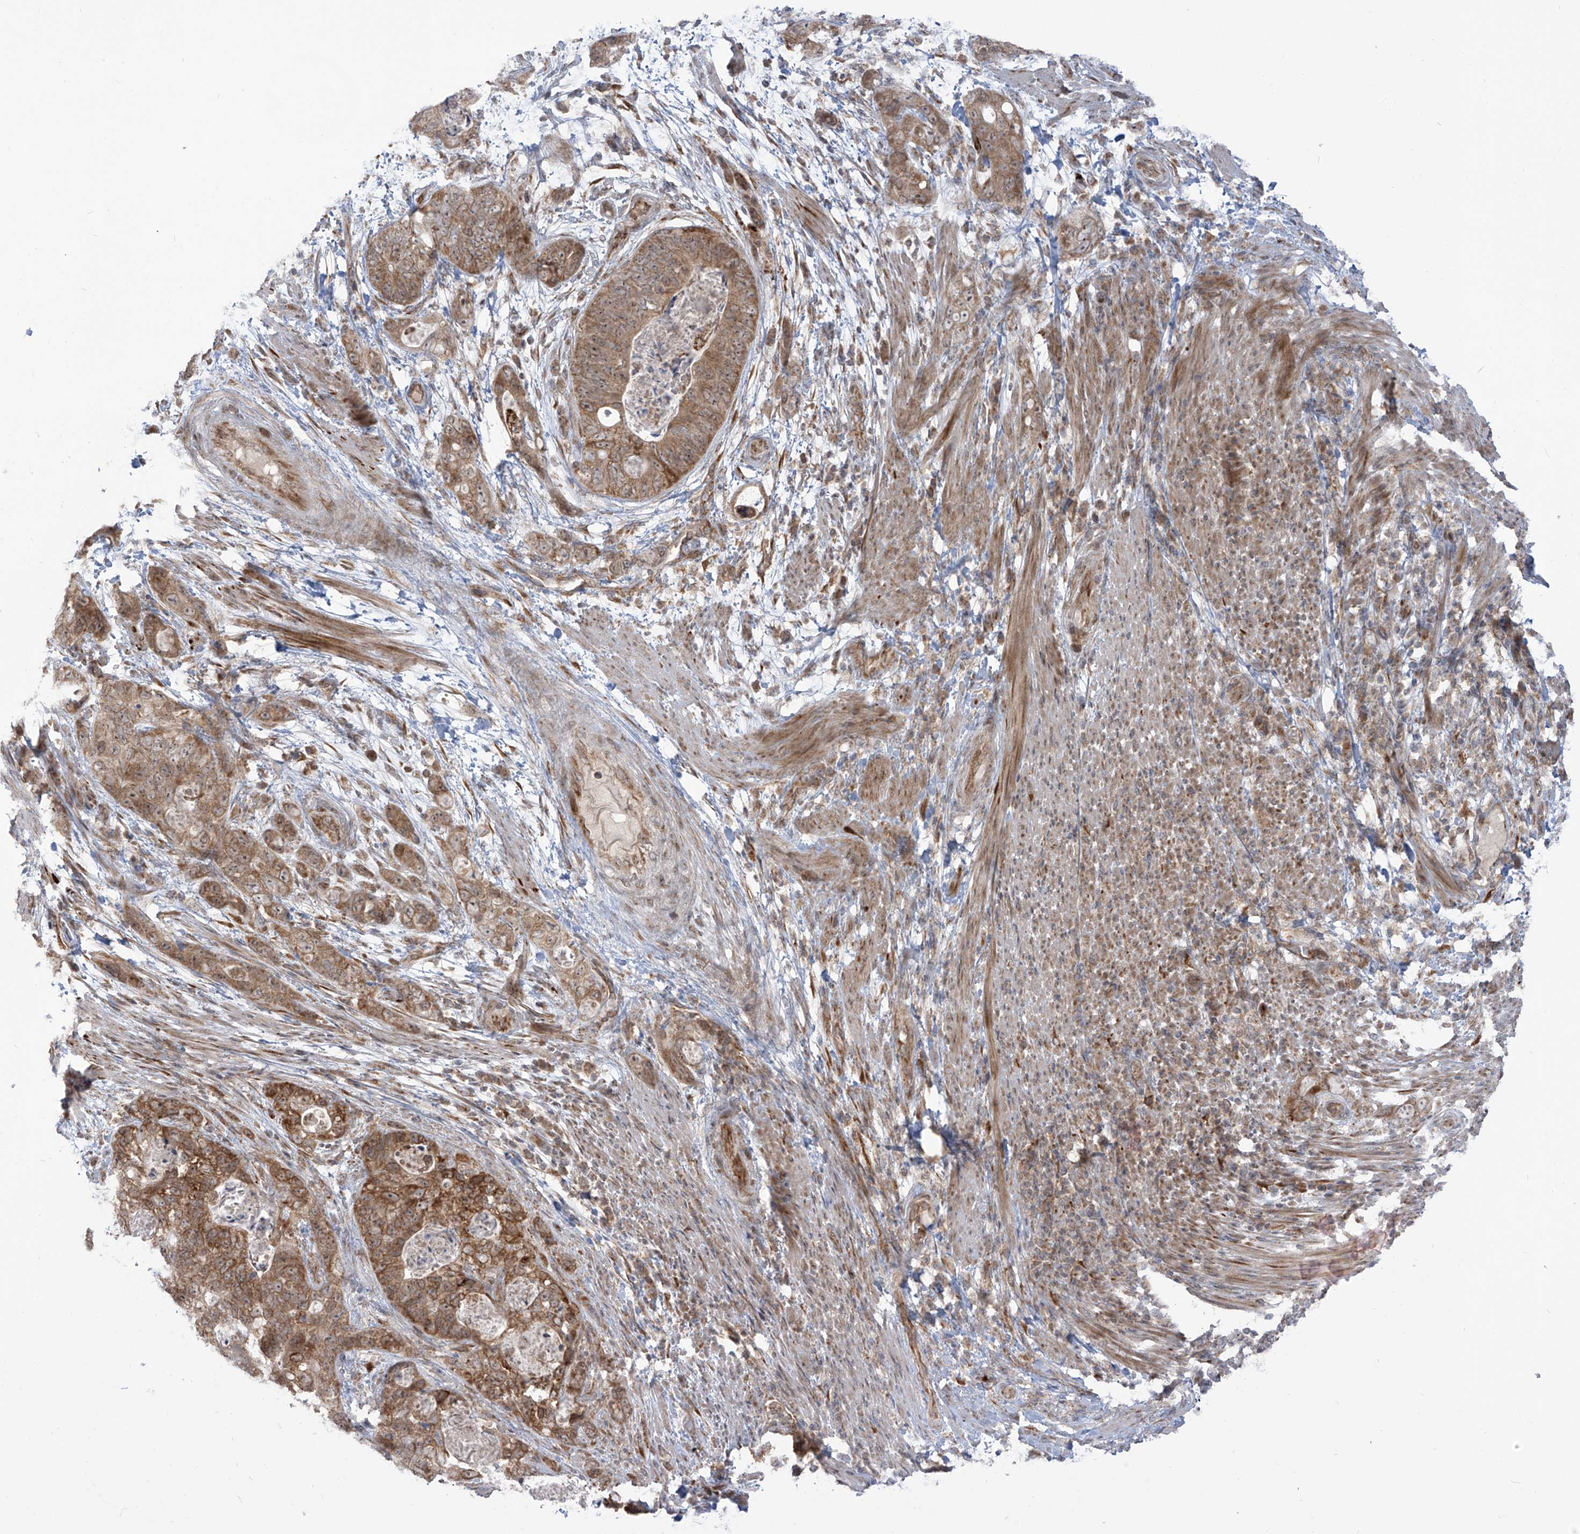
{"staining": {"intensity": "moderate", "quantity": ">75%", "location": "cytoplasmic/membranous"}, "tissue": "stomach cancer", "cell_type": "Tumor cells", "image_type": "cancer", "snomed": [{"axis": "morphology", "description": "Adenocarcinoma, NOS"}, {"axis": "topography", "description": "Stomach"}], "caption": "IHC micrograph of human stomach adenocarcinoma stained for a protein (brown), which displays medium levels of moderate cytoplasmic/membranous expression in about >75% of tumor cells.", "gene": "TRIM67", "patient": {"sex": "female", "age": 89}}